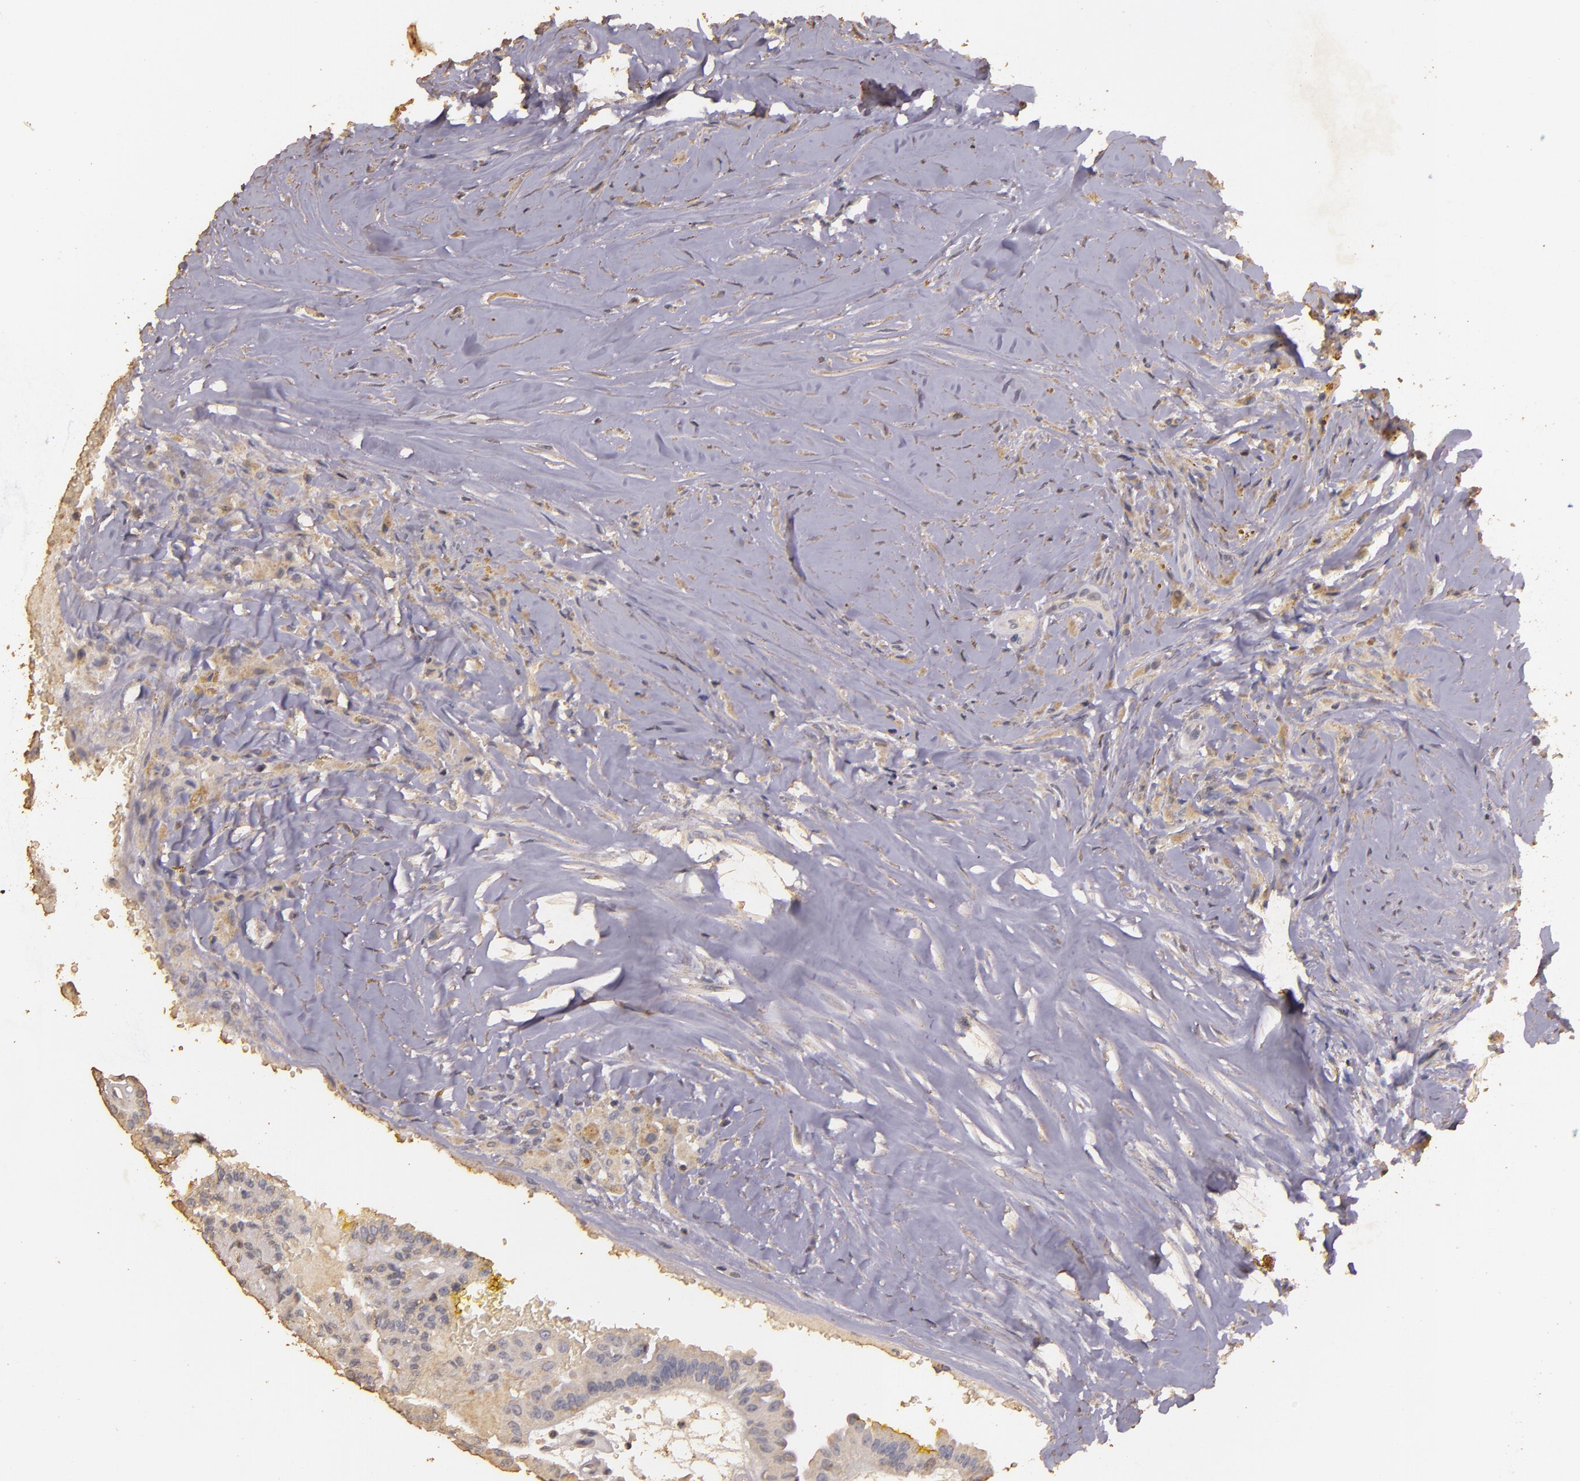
{"staining": {"intensity": "weak", "quantity": "25%-75%", "location": "cytoplasmic/membranous"}, "tissue": "thyroid cancer", "cell_type": "Tumor cells", "image_type": "cancer", "snomed": [{"axis": "morphology", "description": "Papillary adenocarcinoma, NOS"}, {"axis": "topography", "description": "Thyroid gland"}], "caption": "DAB (3,3'-diaminobenzidine) immunohistochemical staining of thyroid cancer reveals weak cytoplasmic/membranous protein expression in about 25%-75% of tumor cells. (brown staining indicates protein expression, while blue staining denotes nuclei).", "gene": "BCL2L13", "patient": {"sex": "male", "age": 87}}